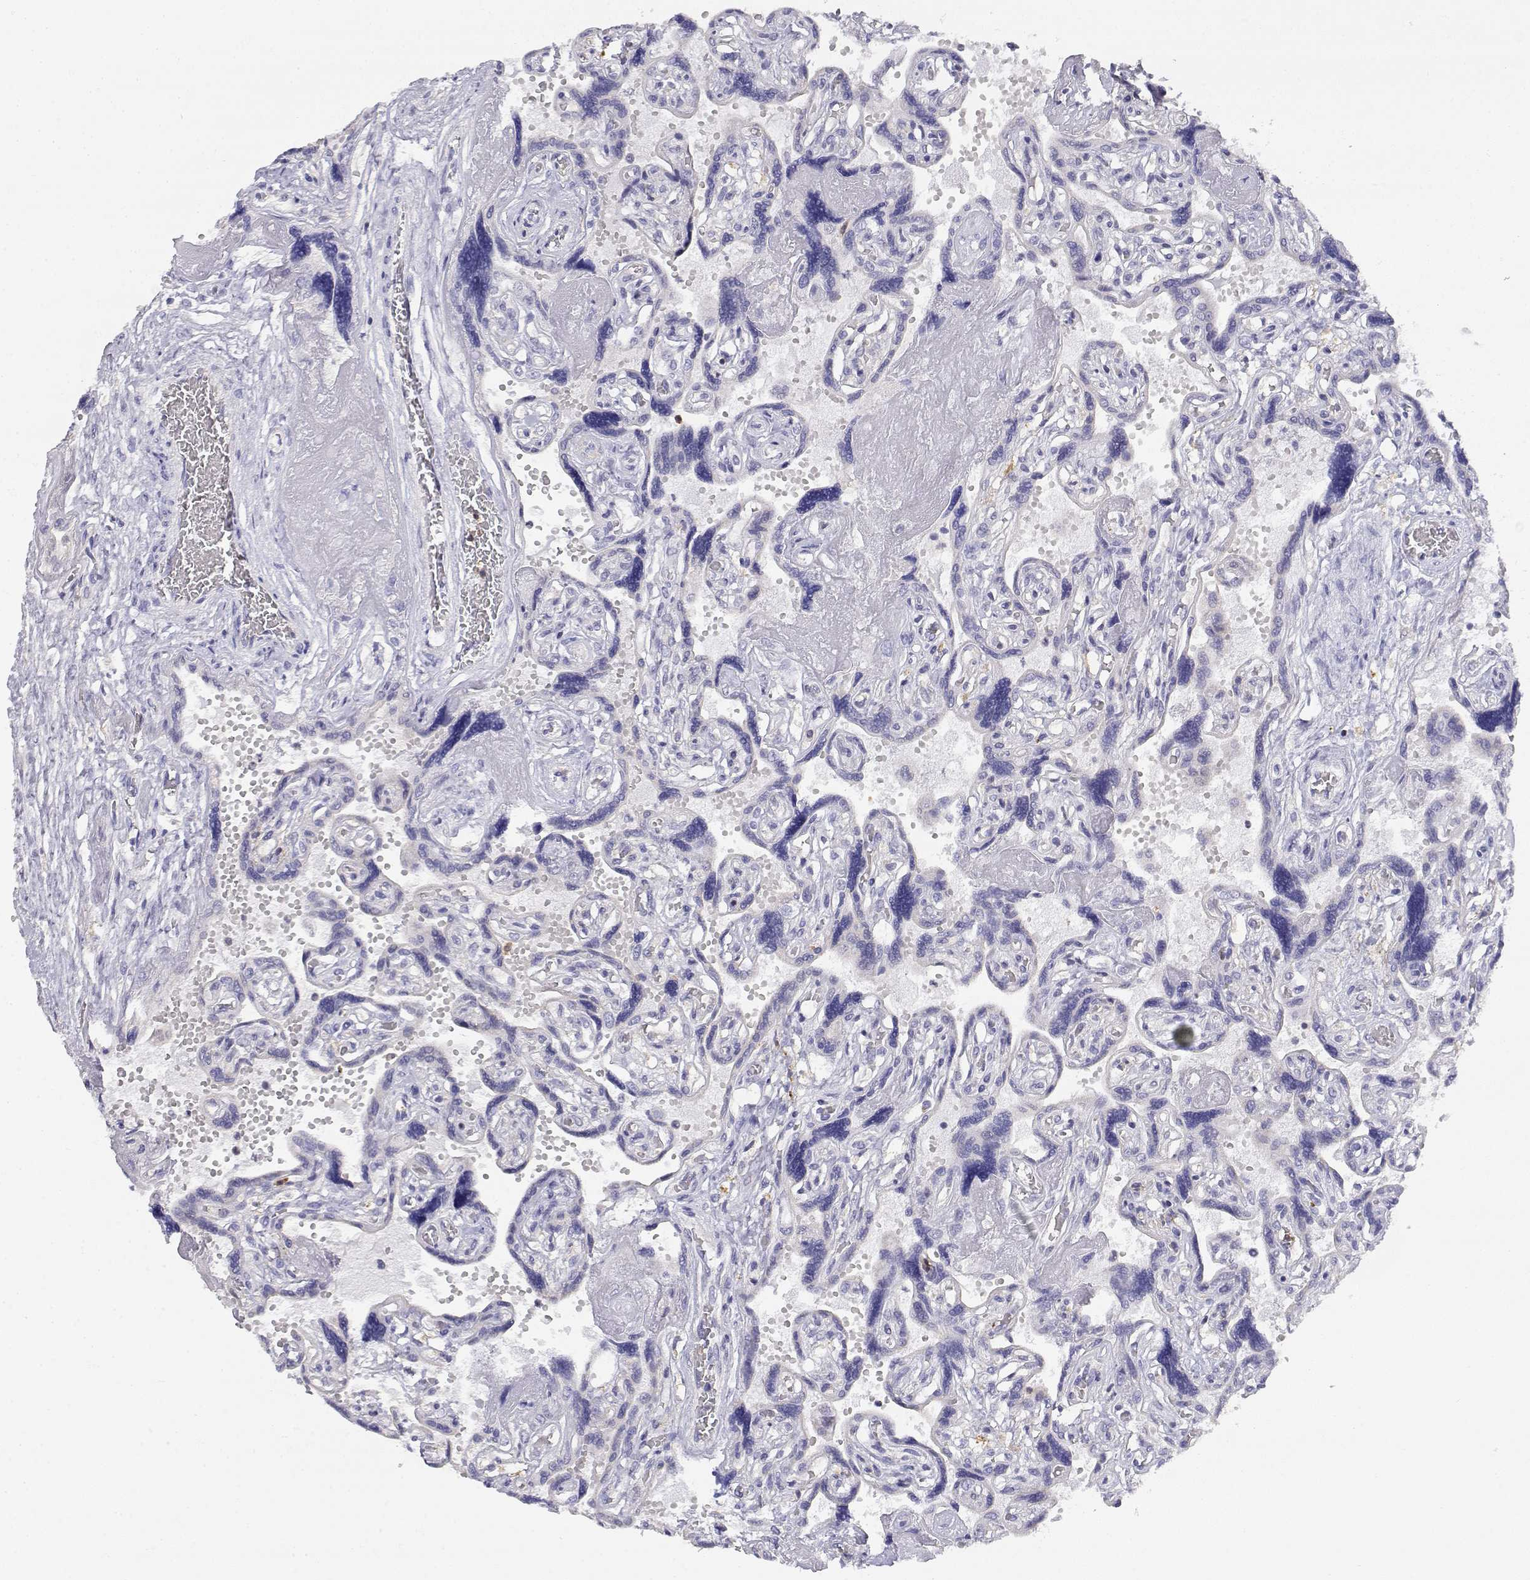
{"staining": {"intensity": "negative", "quantity": "none", "location": "none"}, "tissue": "placenta", "cell_type": "Decidual cells", "image_type": "normal", "snomed": [{"axis": "morphology", "description": "Normal tissue, NOS"}, {"axis": "topography", "description": "Placenta"}], "caption": "Photomicrograph shows no significant protein expression in decidual cells of normal placenta. (DAB IHC with hematoxylin counter stain).", "gene": "ADA", "patient": {"sex": "female", "age": 32}}